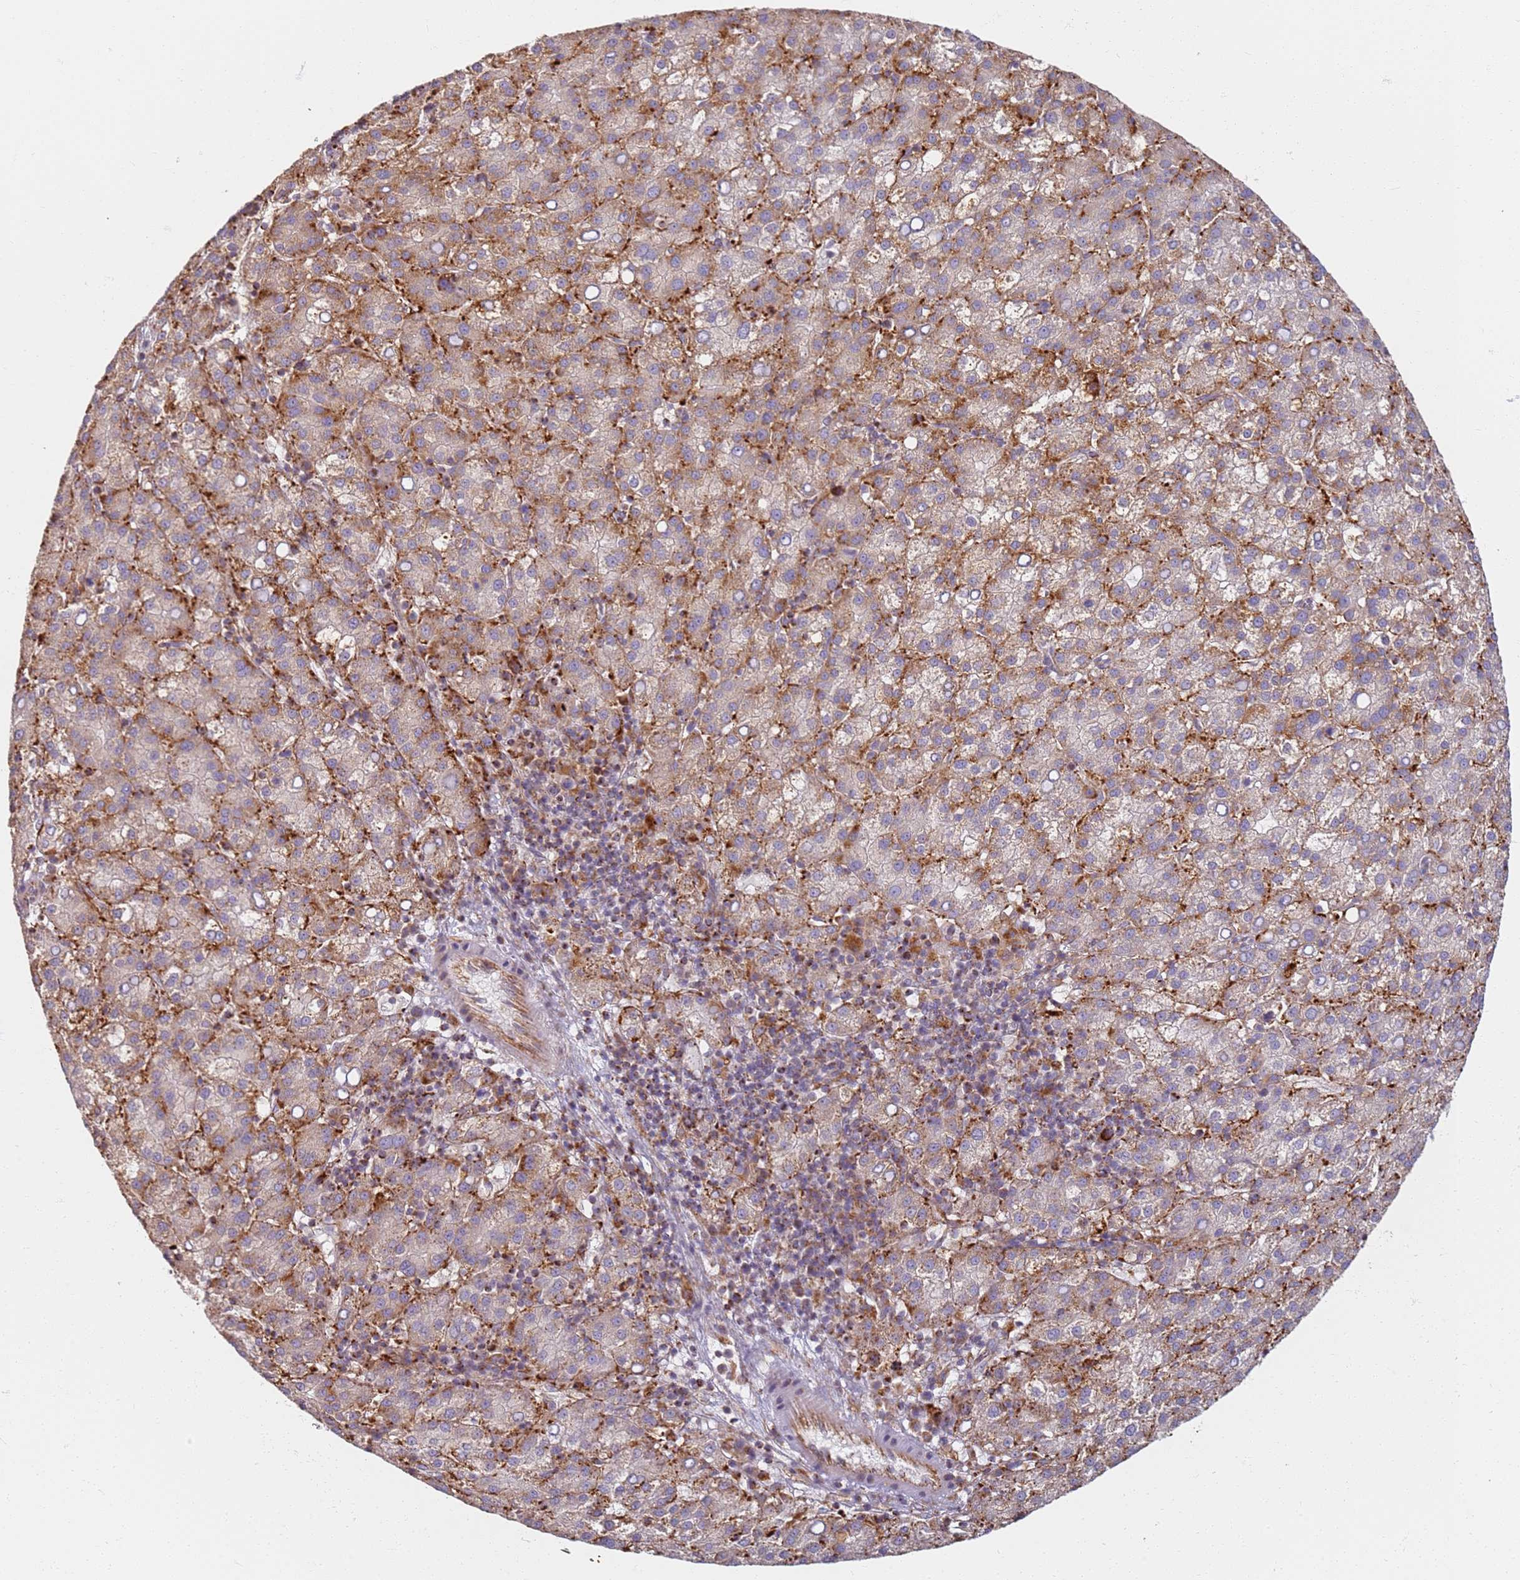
{"staining": {"intensity": "moderate", "quantity": "25%-75%", "location": "cytoplasmic/membranous"}, "tissue": "liver cancer", "cell_type": "Tumor cells", "image_type": "cancer", "snomed": [{"axis": "morphology", "description": "Carcinoma, Hepatocellular, NOS"}, {"axis": "topography", "description": "Liver"}], "caption": "Immunohistochemical staining of human liver cancer (hepatocellular carcinoma) reveals medium levels of moderate cytoplasmic/membranous protein expression in approximately 25%-75% of tumor cells.", "gene": "PROKR2", "patient": {"sex": "female", "age": 58}}